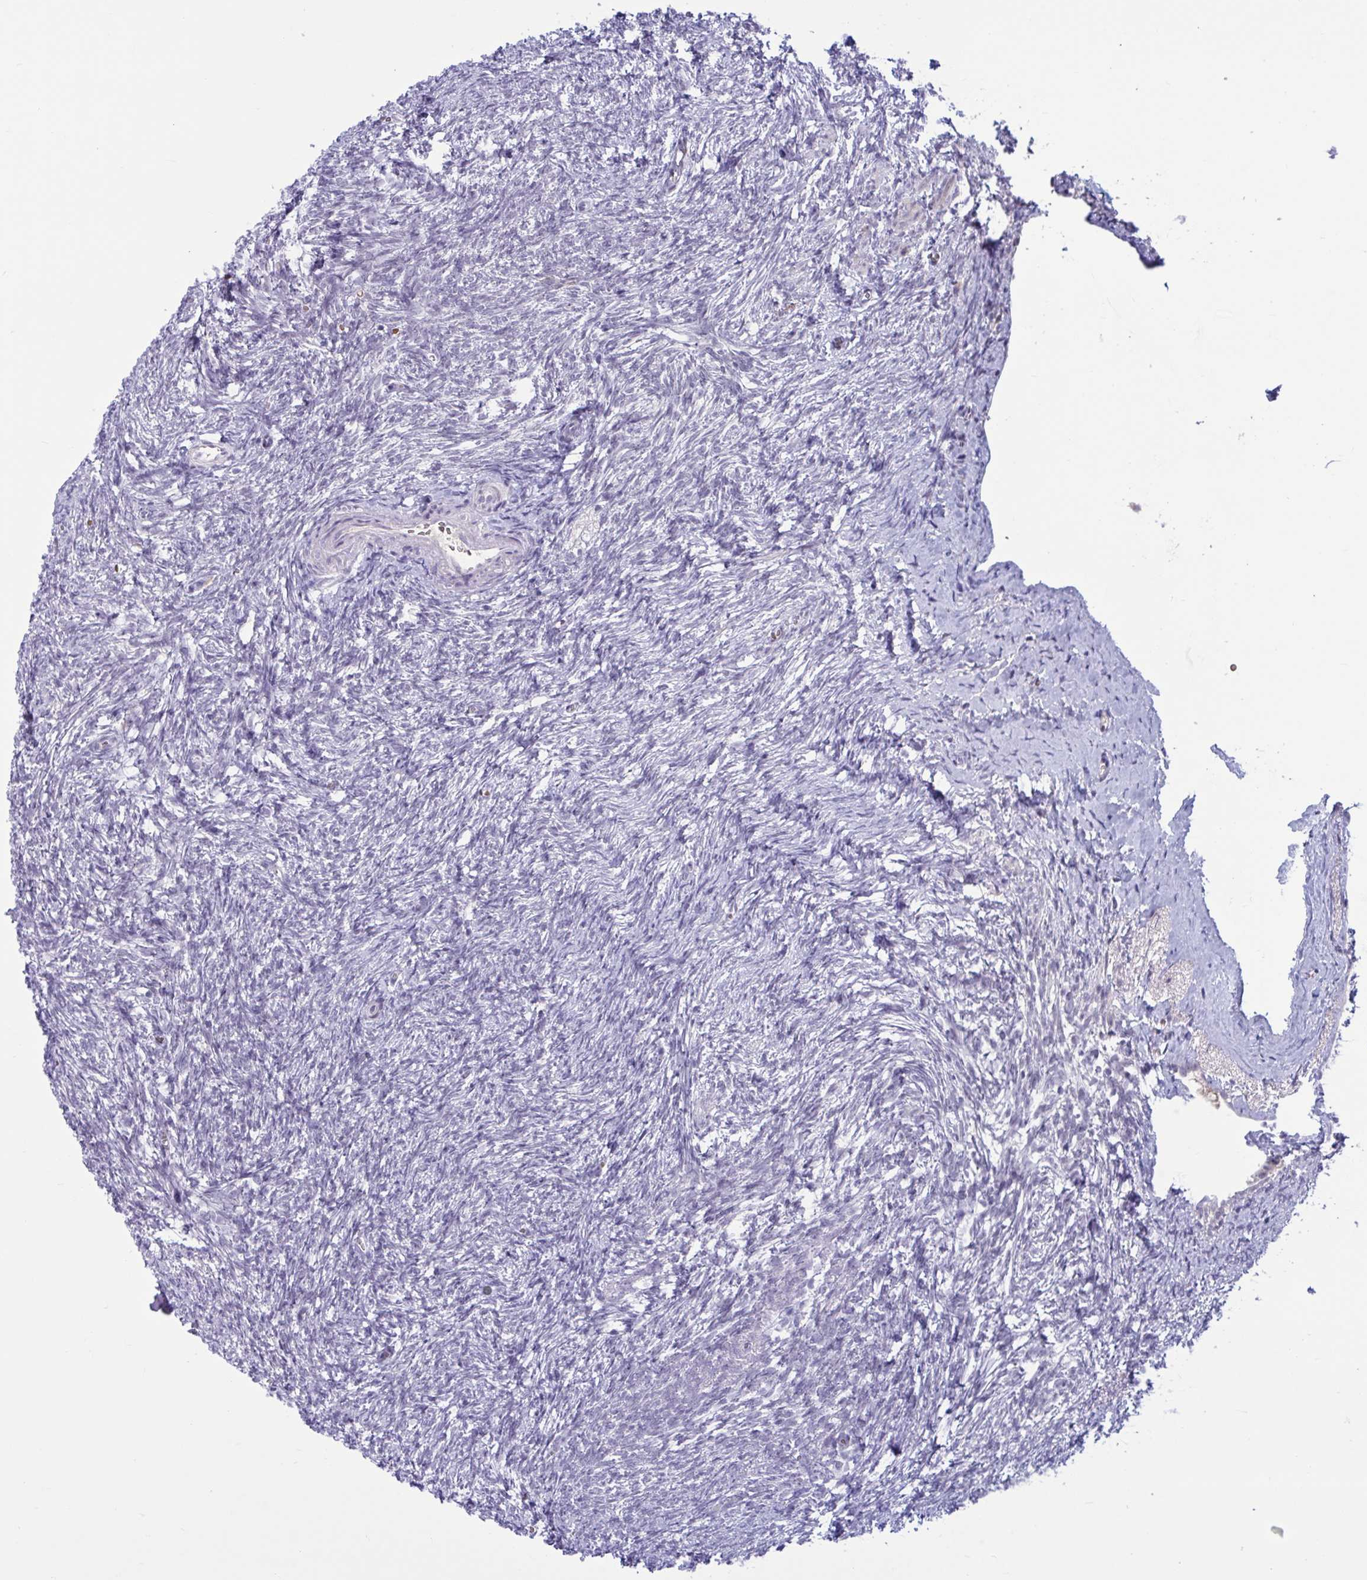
{"staining": {"intensity": "negative", "quantity": "none", "location": "none"}, "tissue": "ovary", "cell_type": "Follicle cells", "image_type": "normal", "snomed": [{"axis": "morphology", "description": "Normal tissue, NOS"}, {"axis": "topography", "description": "Ovary"}], "caption": "Immunohistochemical staining of benign human ovary shows no significant expression in follicle cells.", "gene": "CNGB3", "patient": {"sex": "female", "age": 41}}